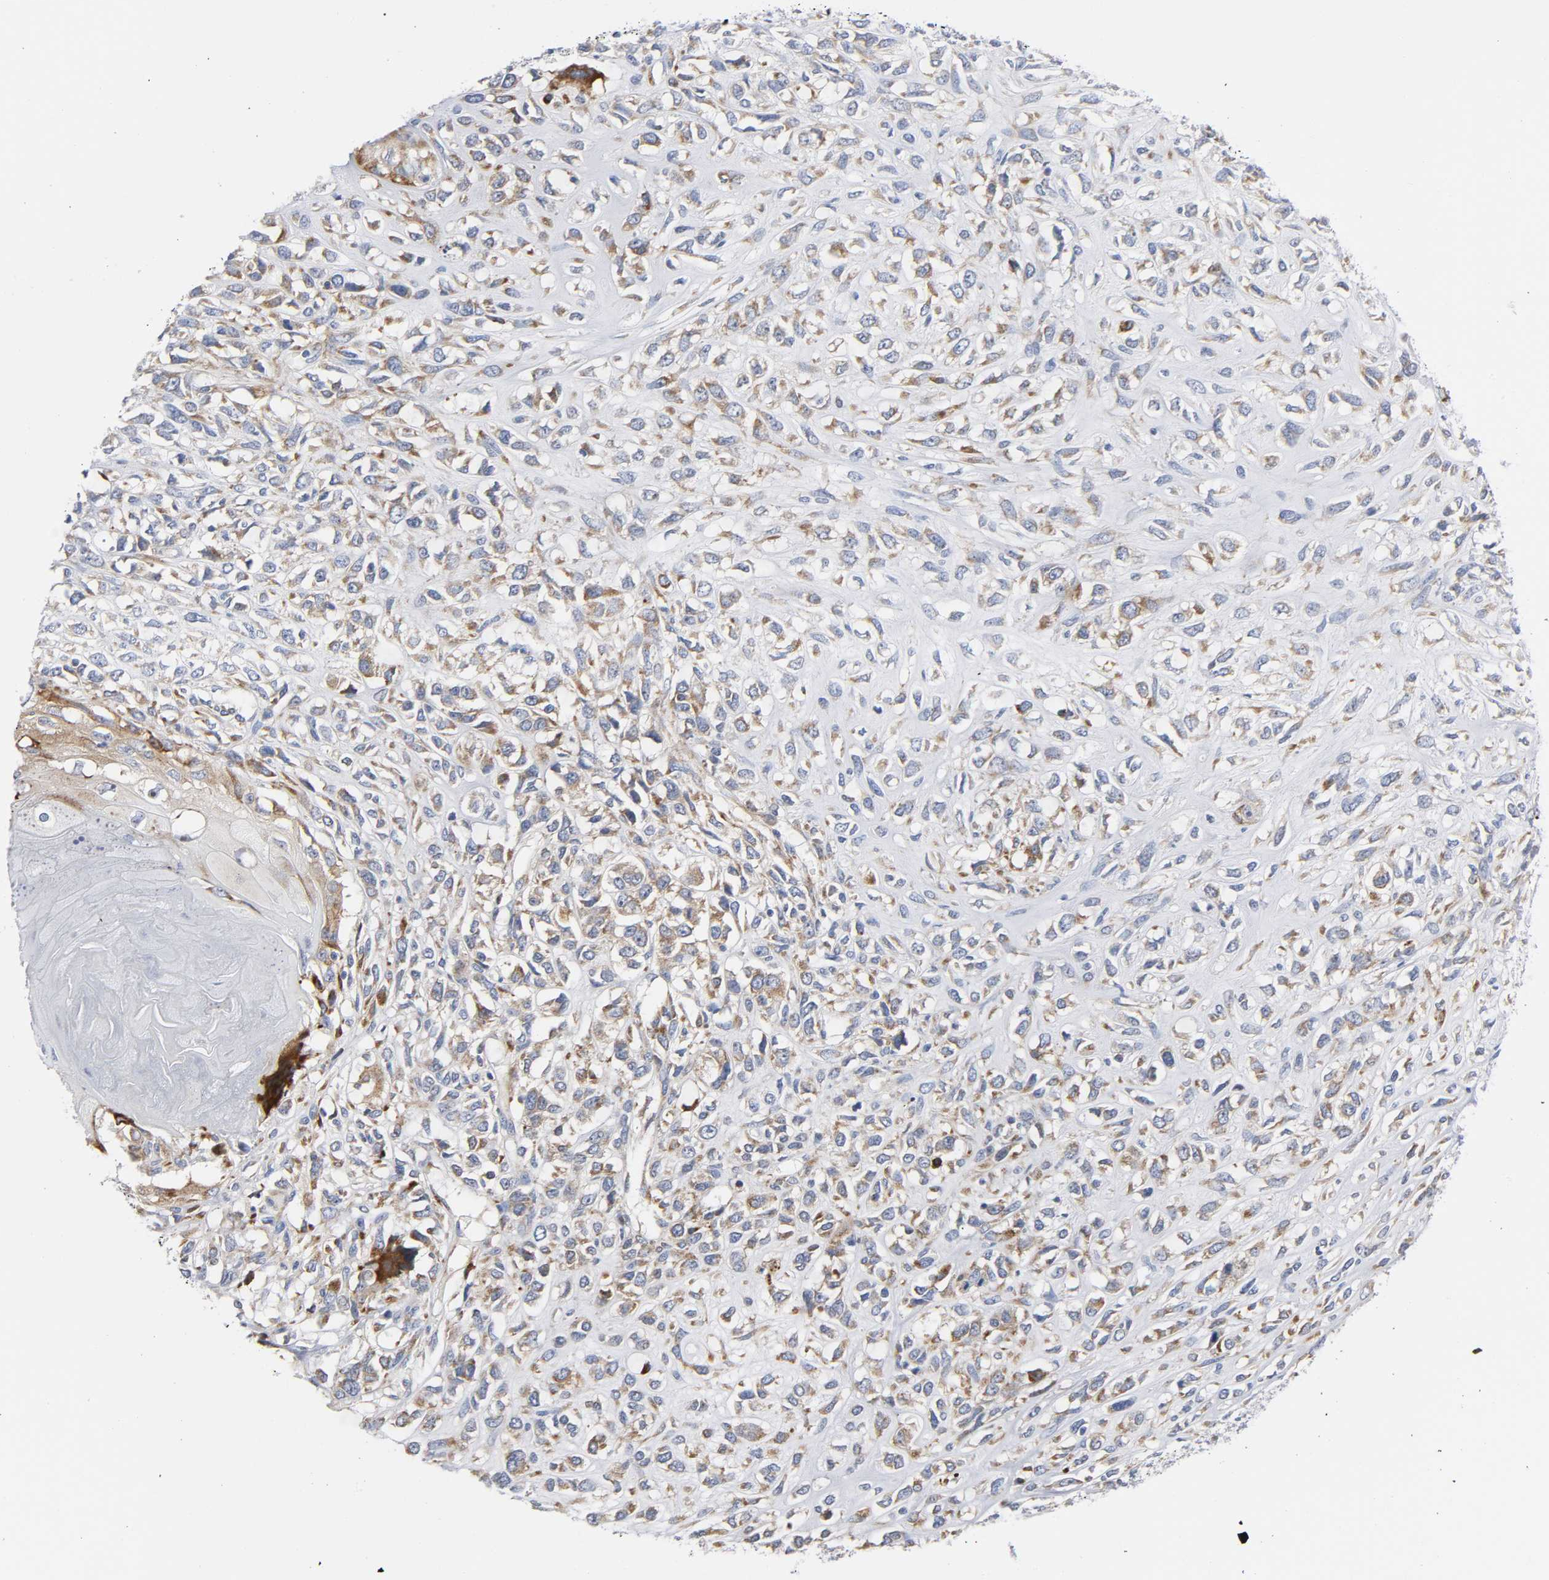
{"staining": {"intensity": "moderate", "quantity": ">75%", "location": "cytoplasmic/membranous"}, "tissue": "head and neck cancer", "cell_type": "Tumor cells", "image_type": "cancer", "snomed": [{"axis": "morphology", "description": "Necrosis, NOS"}, {"axis": "morphology", "description": "Neoplasm, malignant, NOS"}, {"axis": "topography", "description": "Salivary gland"}, {"axis": "topography", "description": "Head-Neck"}], "caption": "Brown immunohistochemical staining in human head and neck neoplasm (malignant) reveals moderate cytoplasmic/membranous positivity in about >75% of tumor cells. The protein of interest is shown in brown color, while the nuclei are stained blue.", "gene": "REL", "patient": {"sex": "male", "age": 43}}